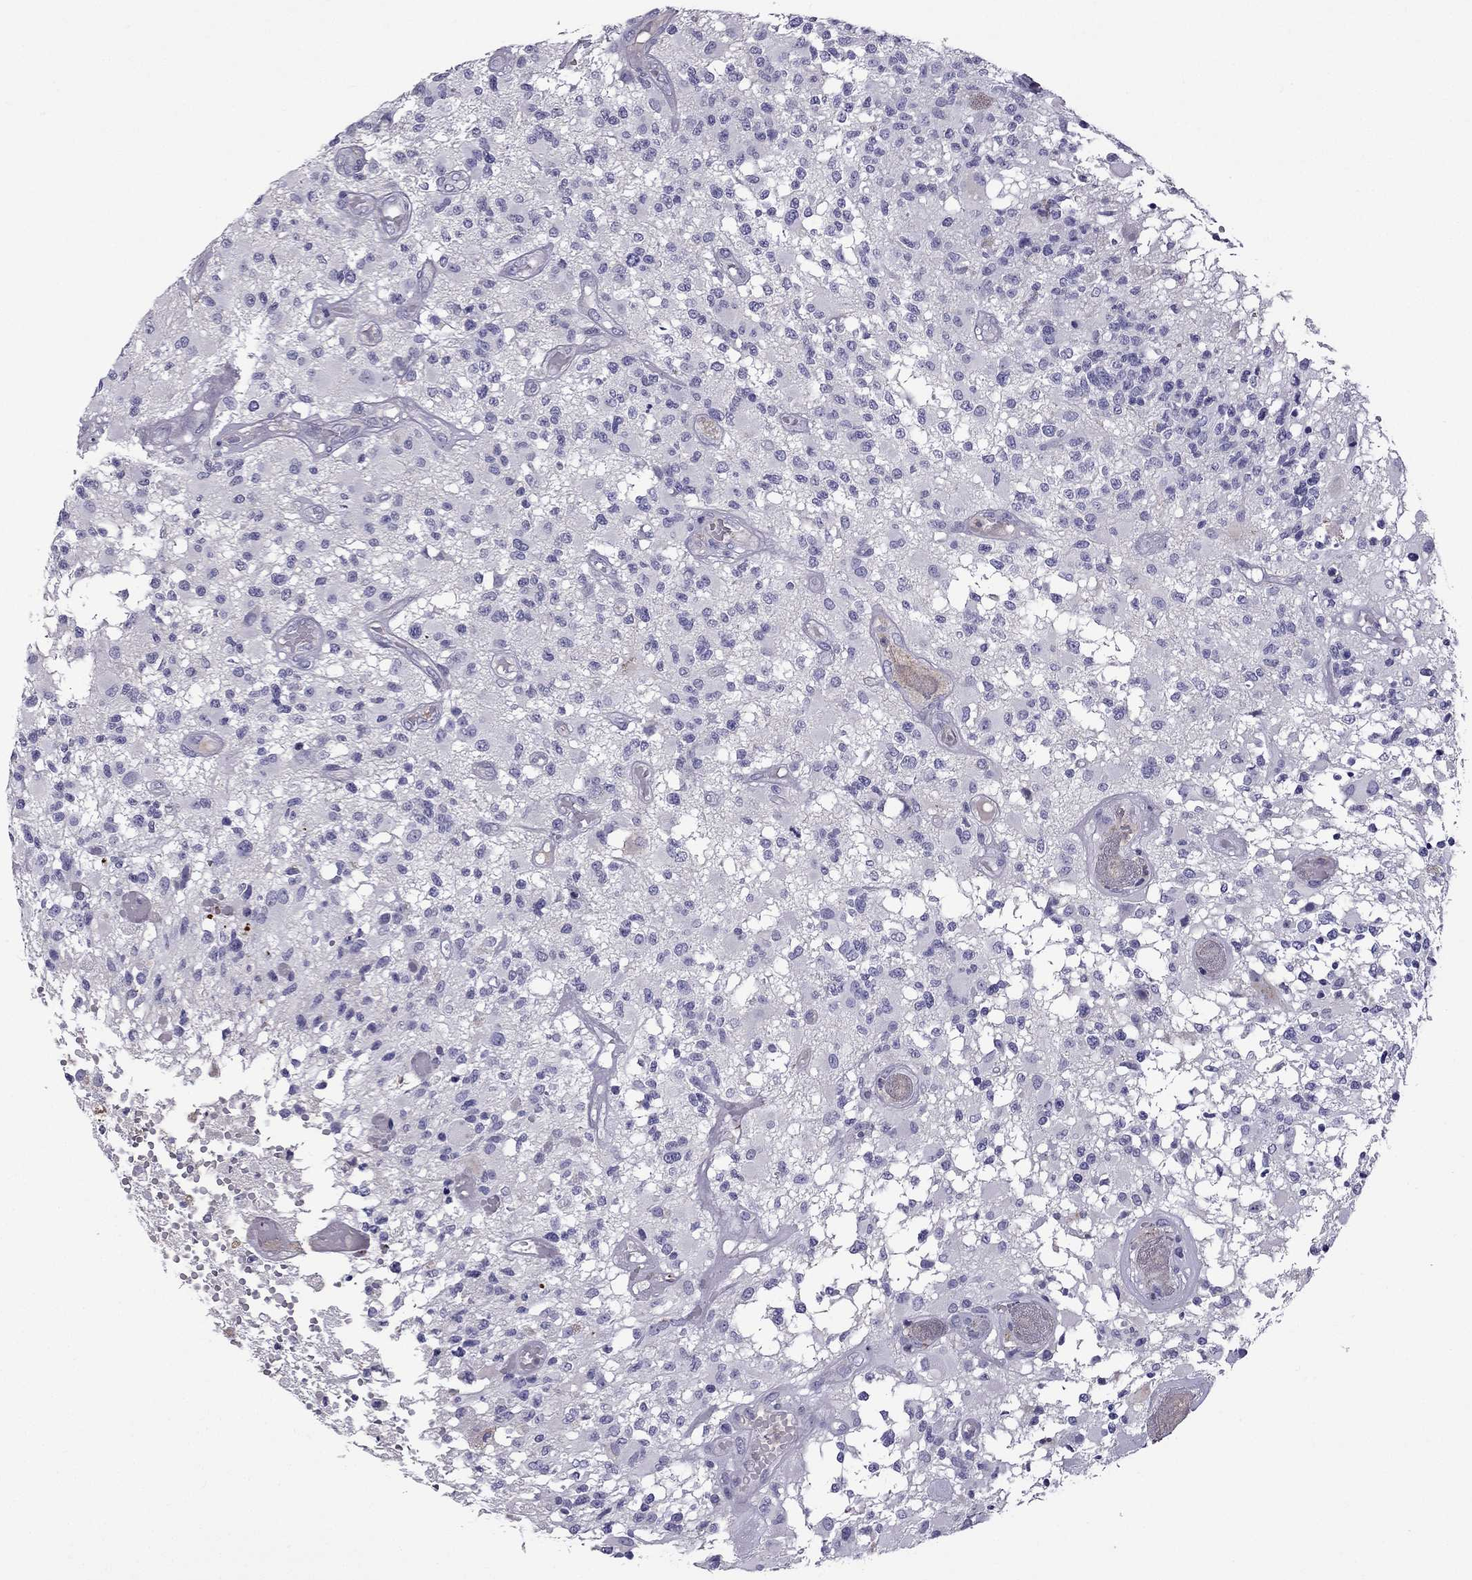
{"staining": {"intensity": "negative", "quantity": "none", "location": "none"}, "tissue": "glioma", "cell_type": "Tumor cells", "image_type": "cancer", "snomed": [{"axis": "morphology", "description": "Glioma, malignant, High grade"}, {"axis": "topography", "description": "Brain"}], "caption": "The histopathology image demonstrates no staining of tumor cells in glioma.", "gene": "STOML3", "patient": {"sex": "female", "age": 63}}